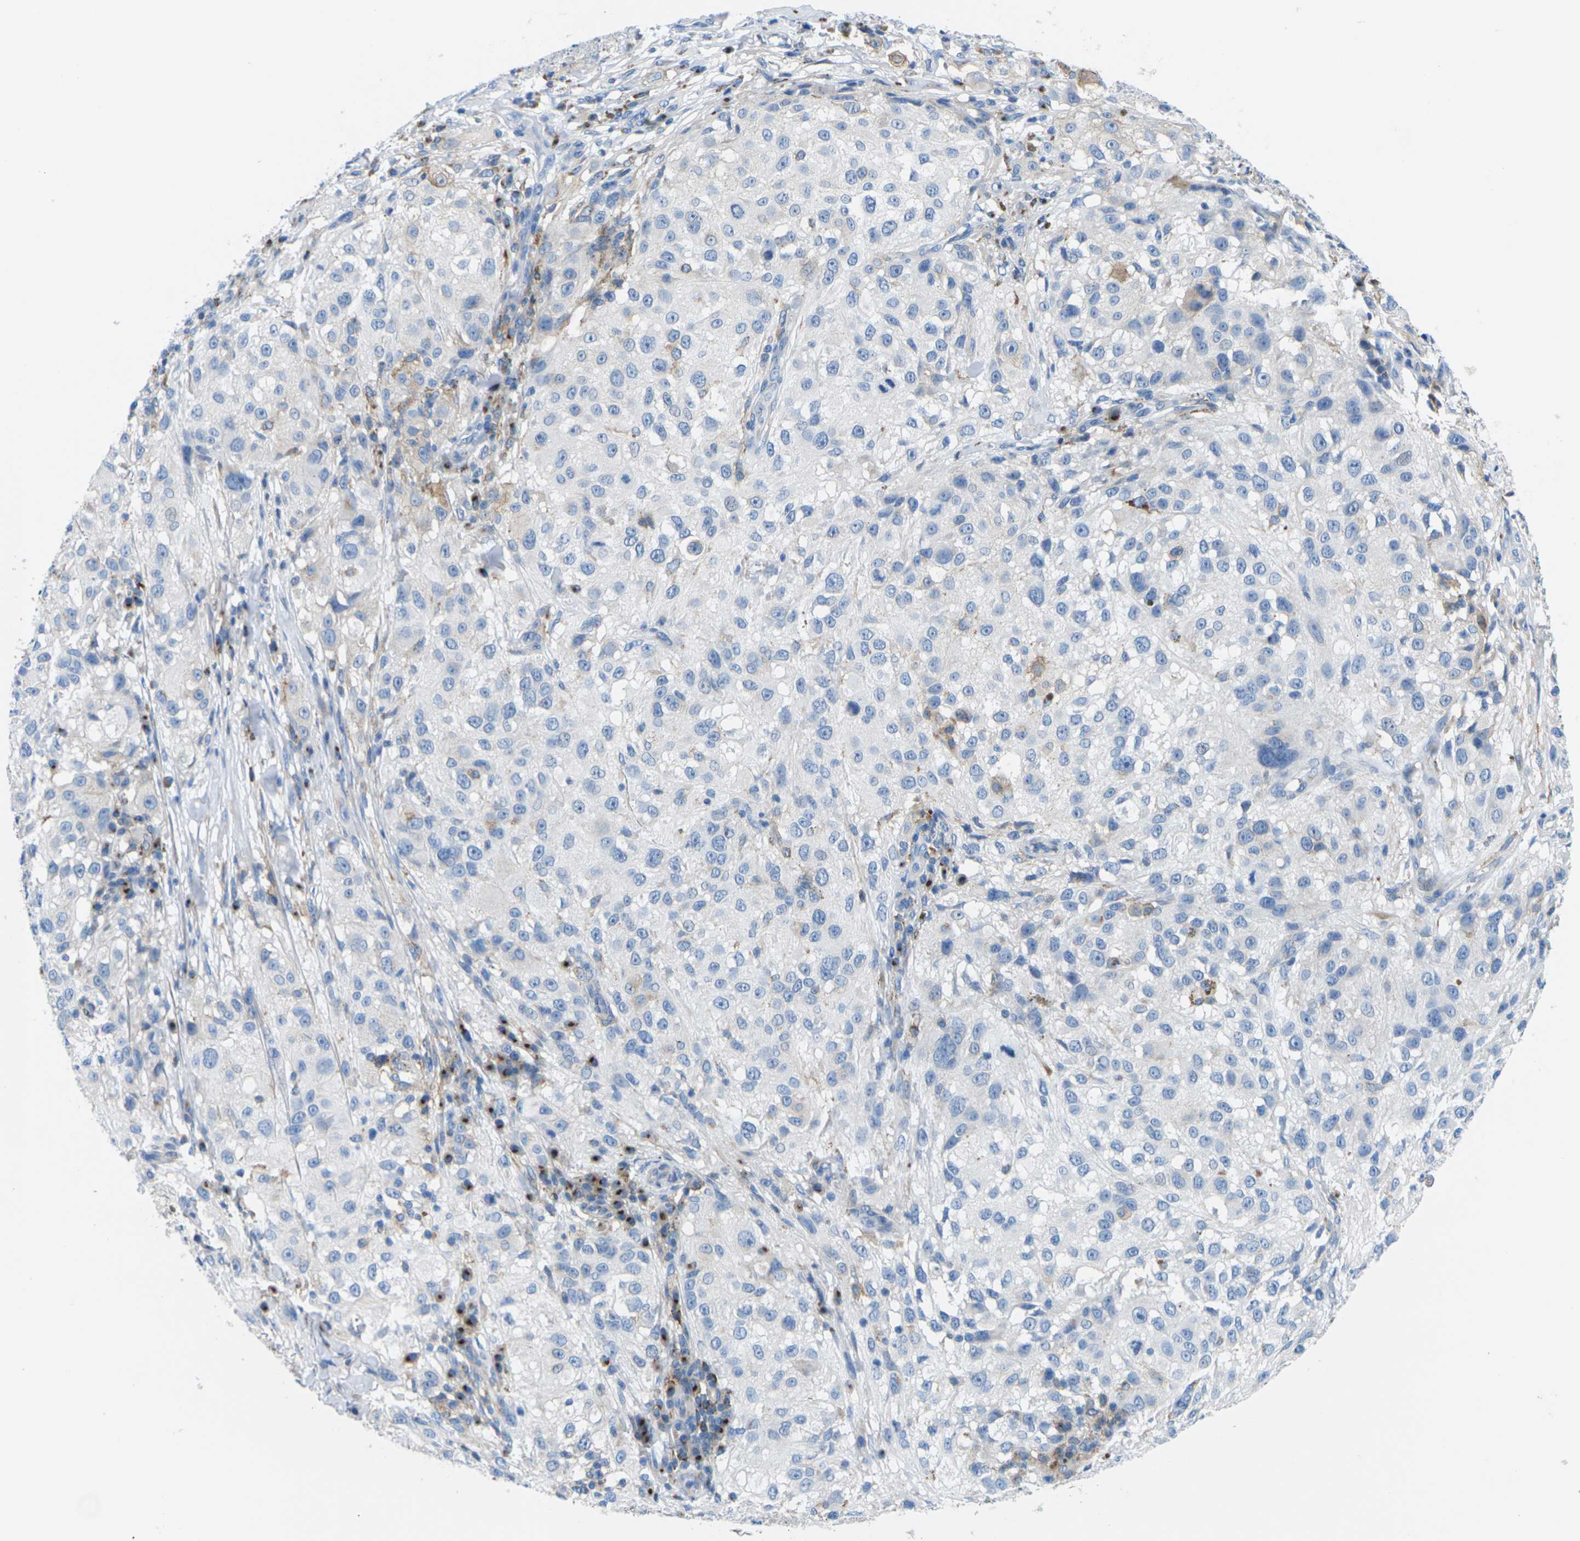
{"staining": {"intensity": "negative", "quantity": "none", "location": "none"}, "tissue": "melanoma", "cell_type": "Tumor cells", "image_type": "cancer", "snomed": [{"axis": "morphology", "description": "Necrosis, NOS"}, {"axis": "morphology", "description": "Malignant melanoma, NOS"}, {"axis": "topography", "description": "Skin"}], "caption": "Immunohistochemistry (IHC) of melanoma exhibits no staining in tumor cells.", "gene": "SYNGR2", "patient": {"sex": "female", "age": 87}}